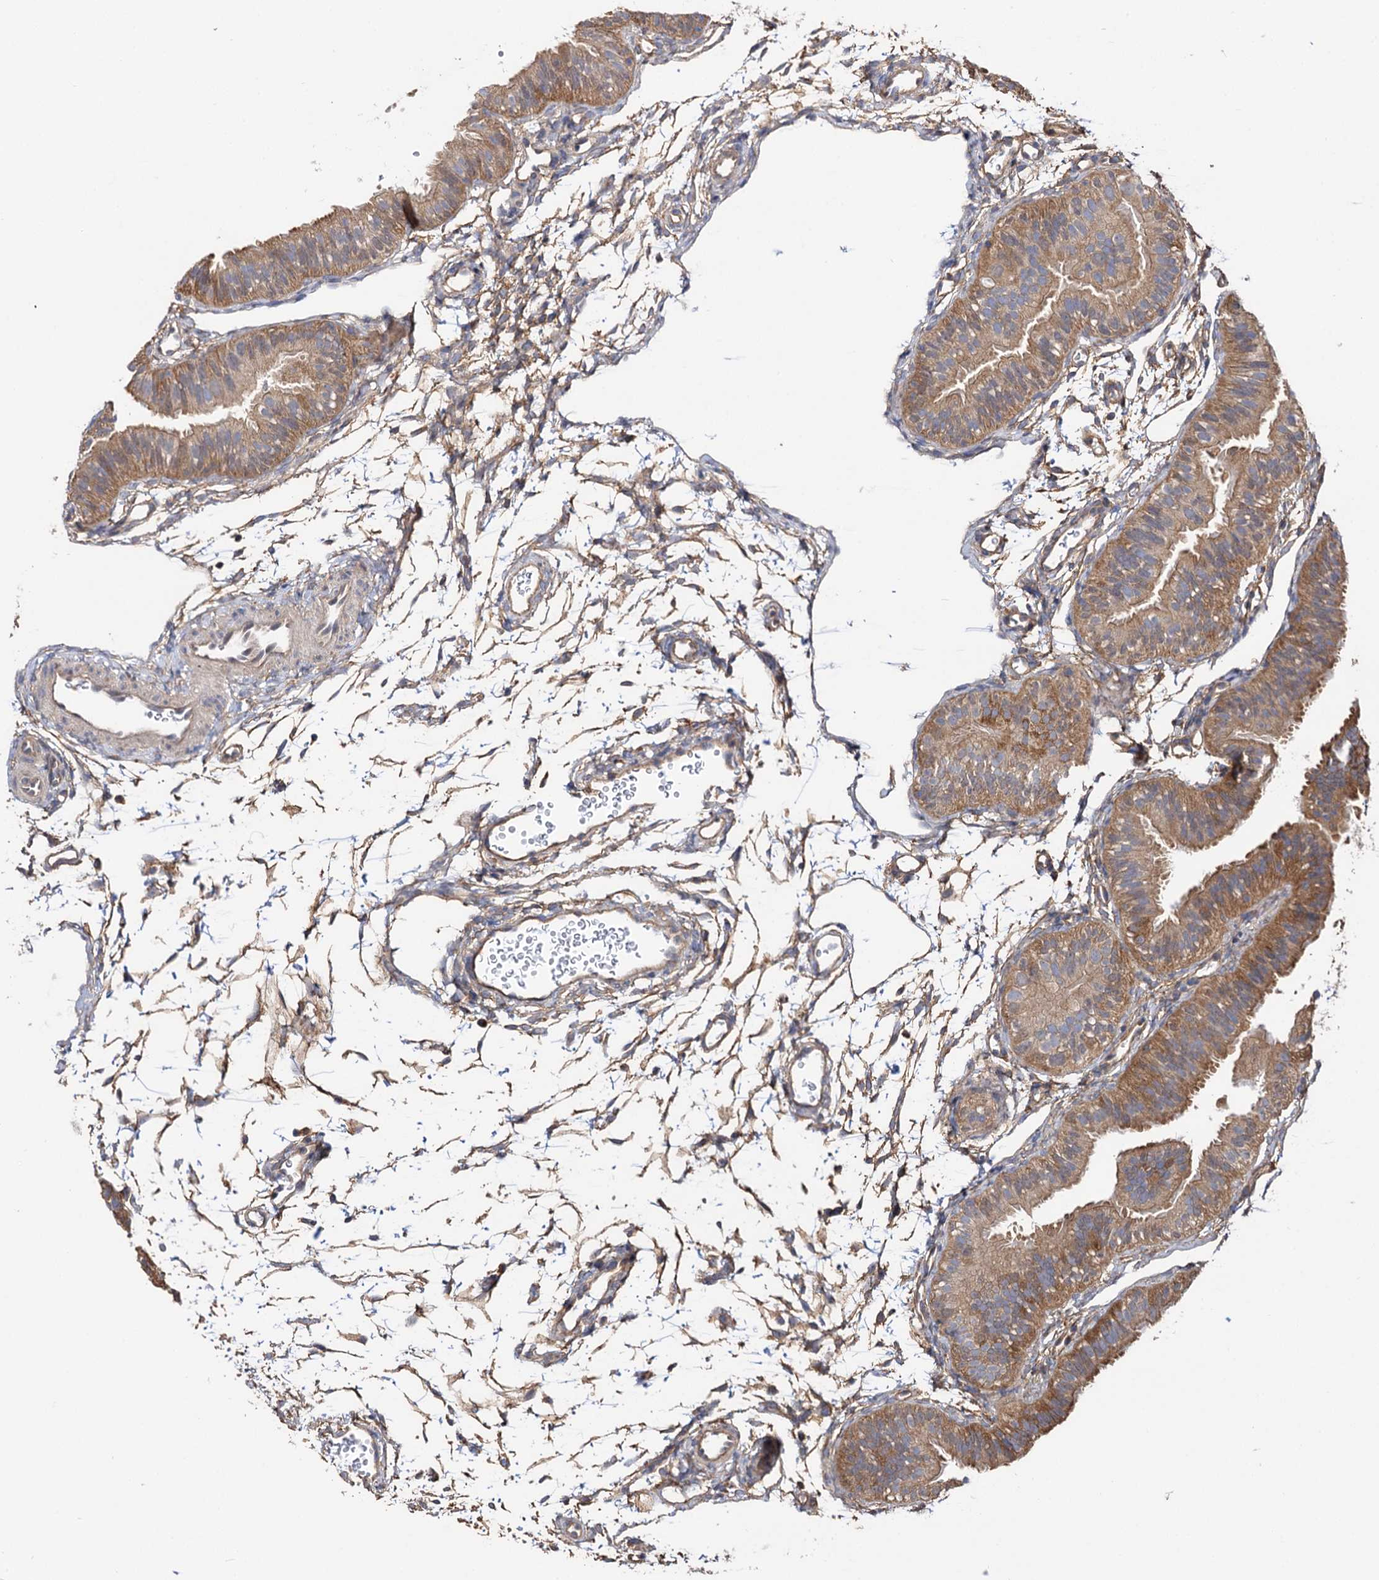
{"staining": {"intensity": "moderate", "quantity": ">75%", "location": "cytoplasmic/membranous"}, "tissue": "fallopian tube", "cell_type": "Glandular cells", "image_type": "normal", "snomed": [{"axis": "morphology", "description": "Normal tissue, NOS"}, {"axis": "topography", "description": "Fallopian tube"}], "caption": "Glandular cells exhibit moderate cytoplasmic/membranous staining in about >75% of cells in benign fallopian tube. Using DAB (brown) and hematoxylin (blue) stains, captured at high magnification using brightfield microscopy.", "gene": "IDI1", "patient": {"sex": "female", "age": 35}}